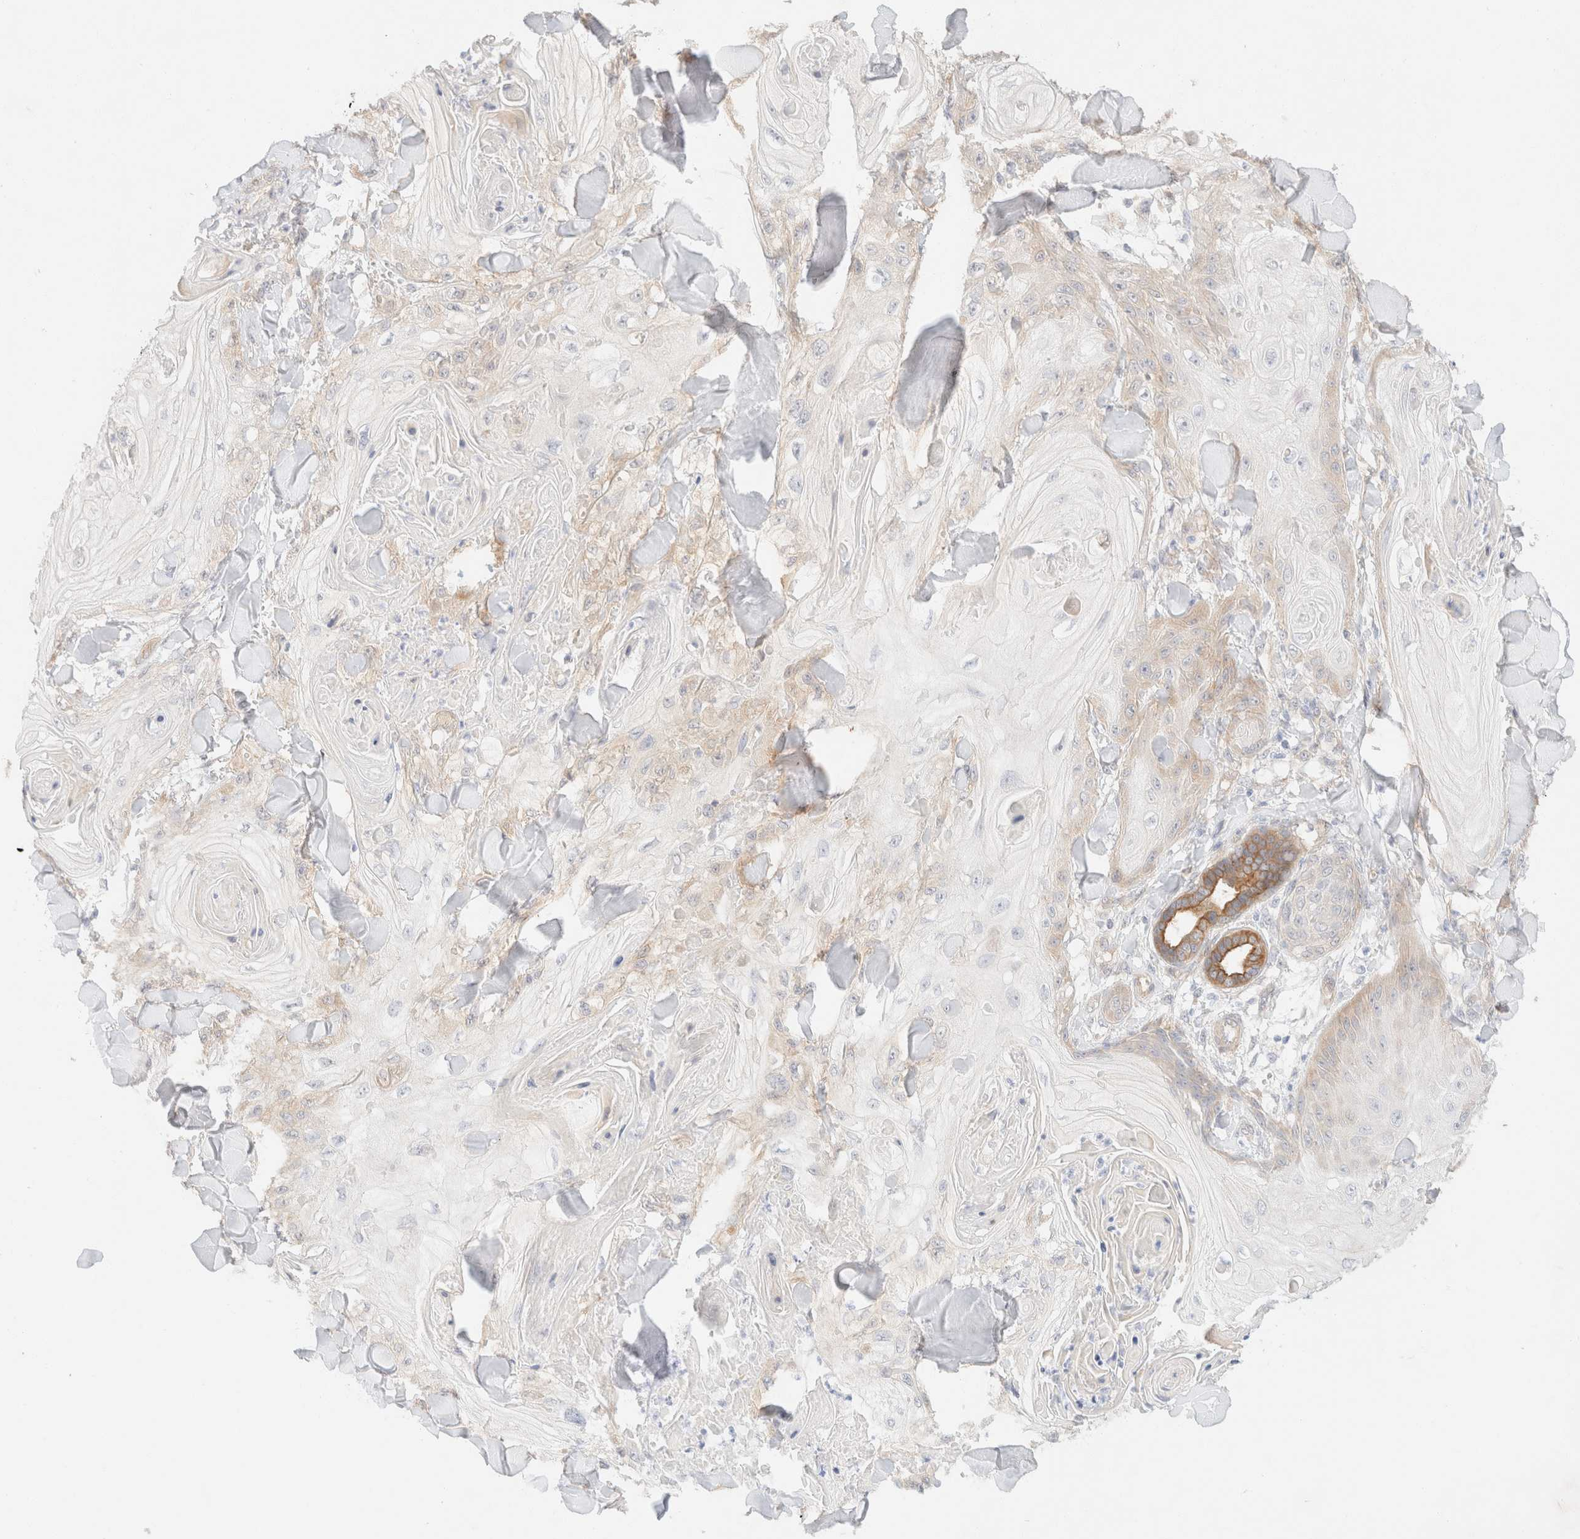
{"staining": {"intensity": "weak", "quantity": "<25%", "location": "cytoplasmic/membranous"}, "tissue": "skin cancer", "cell_type": "Tumor cells", "image_type": "cancer", "snomed": [{"axis": "morphology", "description": "Squamous cell carcinoma, NOS"}, {"axis": "topography", "description": "Skin"}], "caption": "This is a histopathology image of immunohistochemistry (IHC) staining of skin cancer (squamous cell carcinoma), which shows no expression in tumor cells. (DAB (3,3'-diaminobenzidine) immunohistochemistry (IHC), high magnification).", "gene": "CSNK1E", "patient": {"sex": "male", "age": 74}}